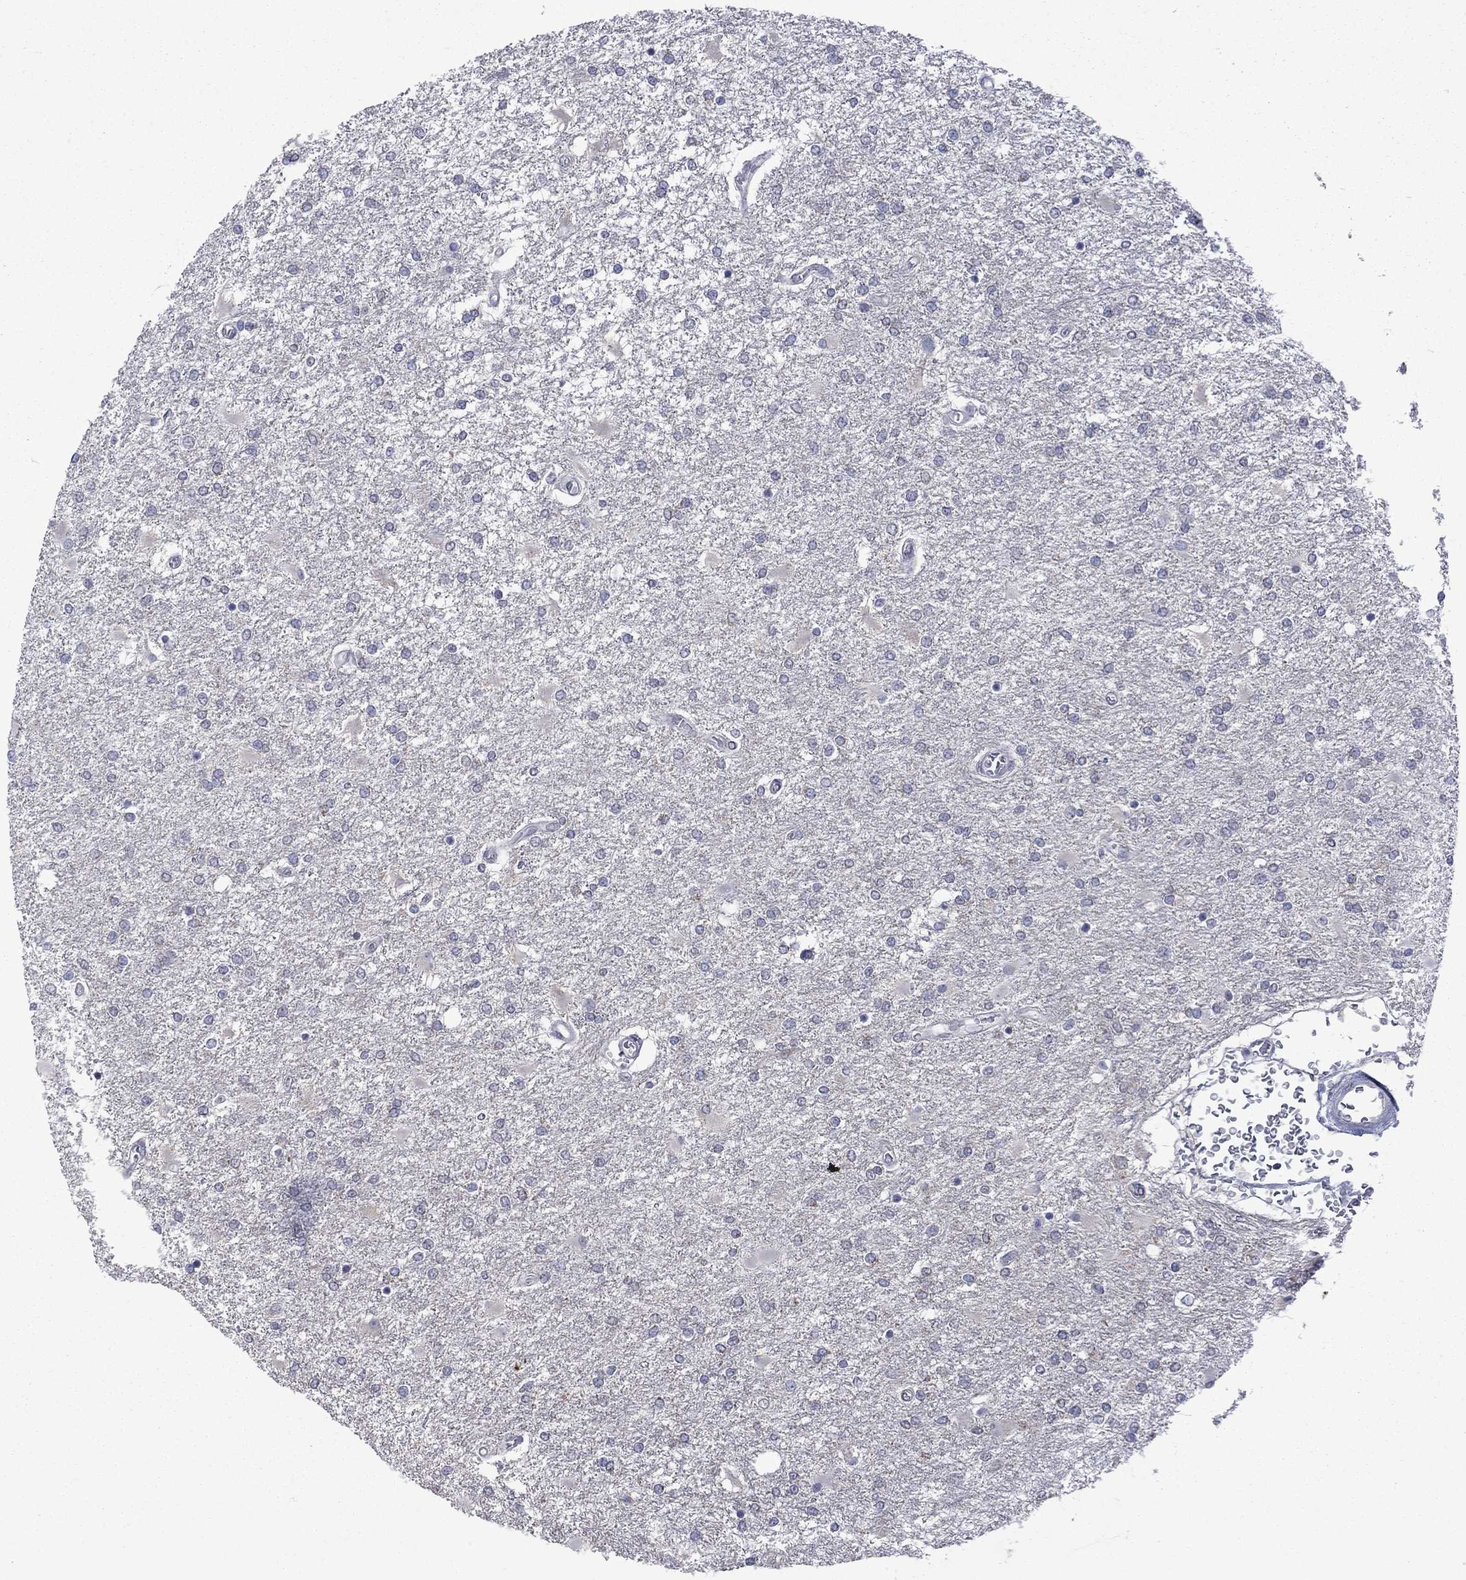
{"staining": {"intensity": "negative", "quantity": "none", "location": "none"}, "tissue": "glioma", "cell_type": "Tumor cells", "image_type": "cancer", "snomed": [{"axis": "morphology", "description": "Glioma, malignant, High grade"}, {"axis": "topography", "description": "Cerebral cortex"}], "caption": "Image shows no protein staining in tumor cells of glioma tissue.", "gene": "KCNJ16", "patient": {"sex": "male", "age": 79}}